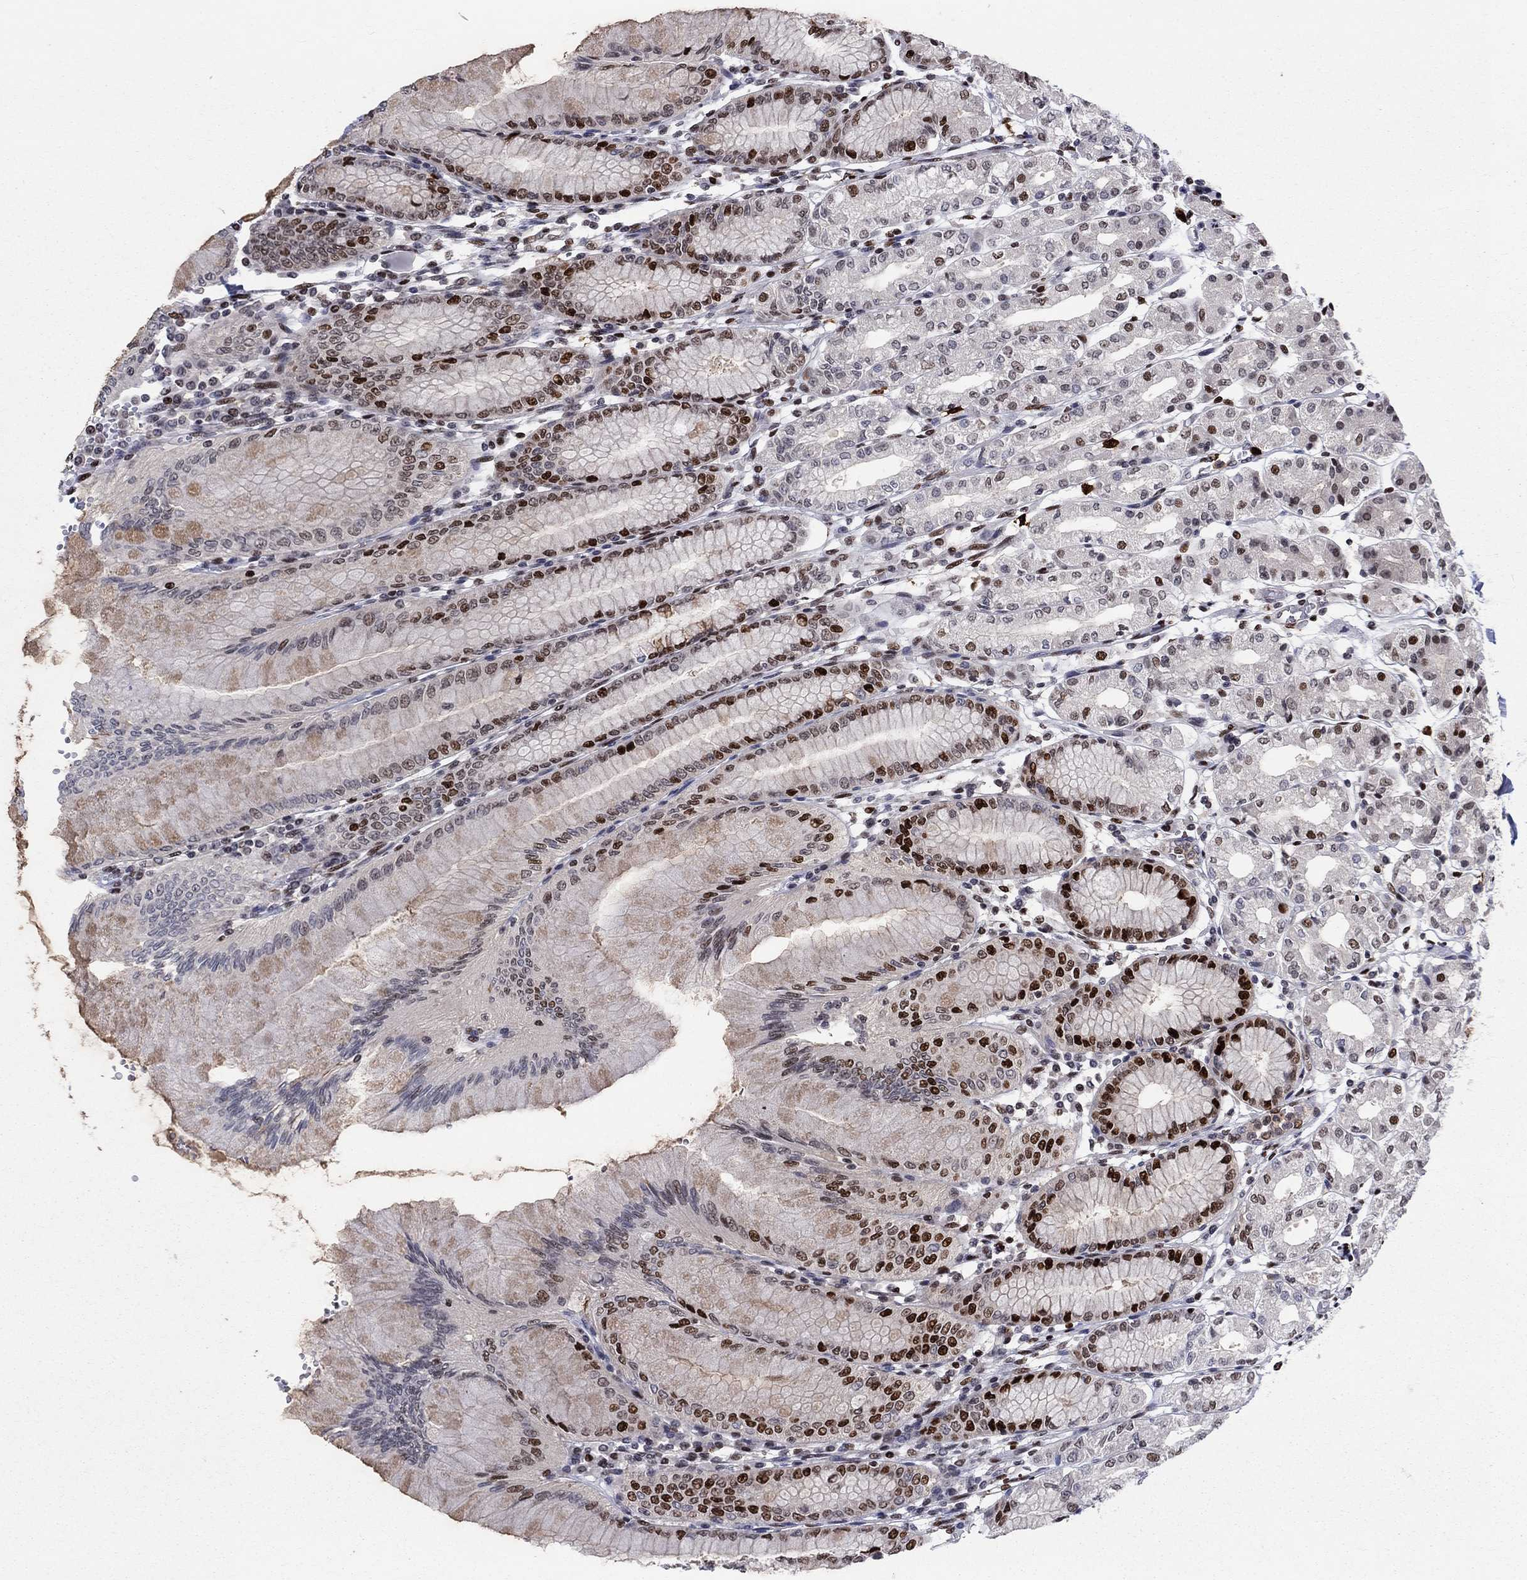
{"staining": {"intensity": "strong", "quantity": "25%-75%", "location": "nuclear"}, "tissue": "stomach", "cell_type": "Glandular cells", "image_type": "normal", "snomed": [{"axis": "morphology", "description": "Normal tissue, NOS"}, {"axis": "topography", "description": "Skeletal muscle"}, {"axis": "topography", "description": "Stomach"}], "caption": "Normal stomach demonstrates strong nuclear expression in about 25%-75% of glandular cells The staining was performed using DAB (3,3'-diaminobenzidine) to visualize the protein expression in brown, while the nuclei were stained in blue with hematoxylin (Magnification: 20x)..", "gene": "ZNHIT3", "patient": {"sex": "female", "age": 57}}